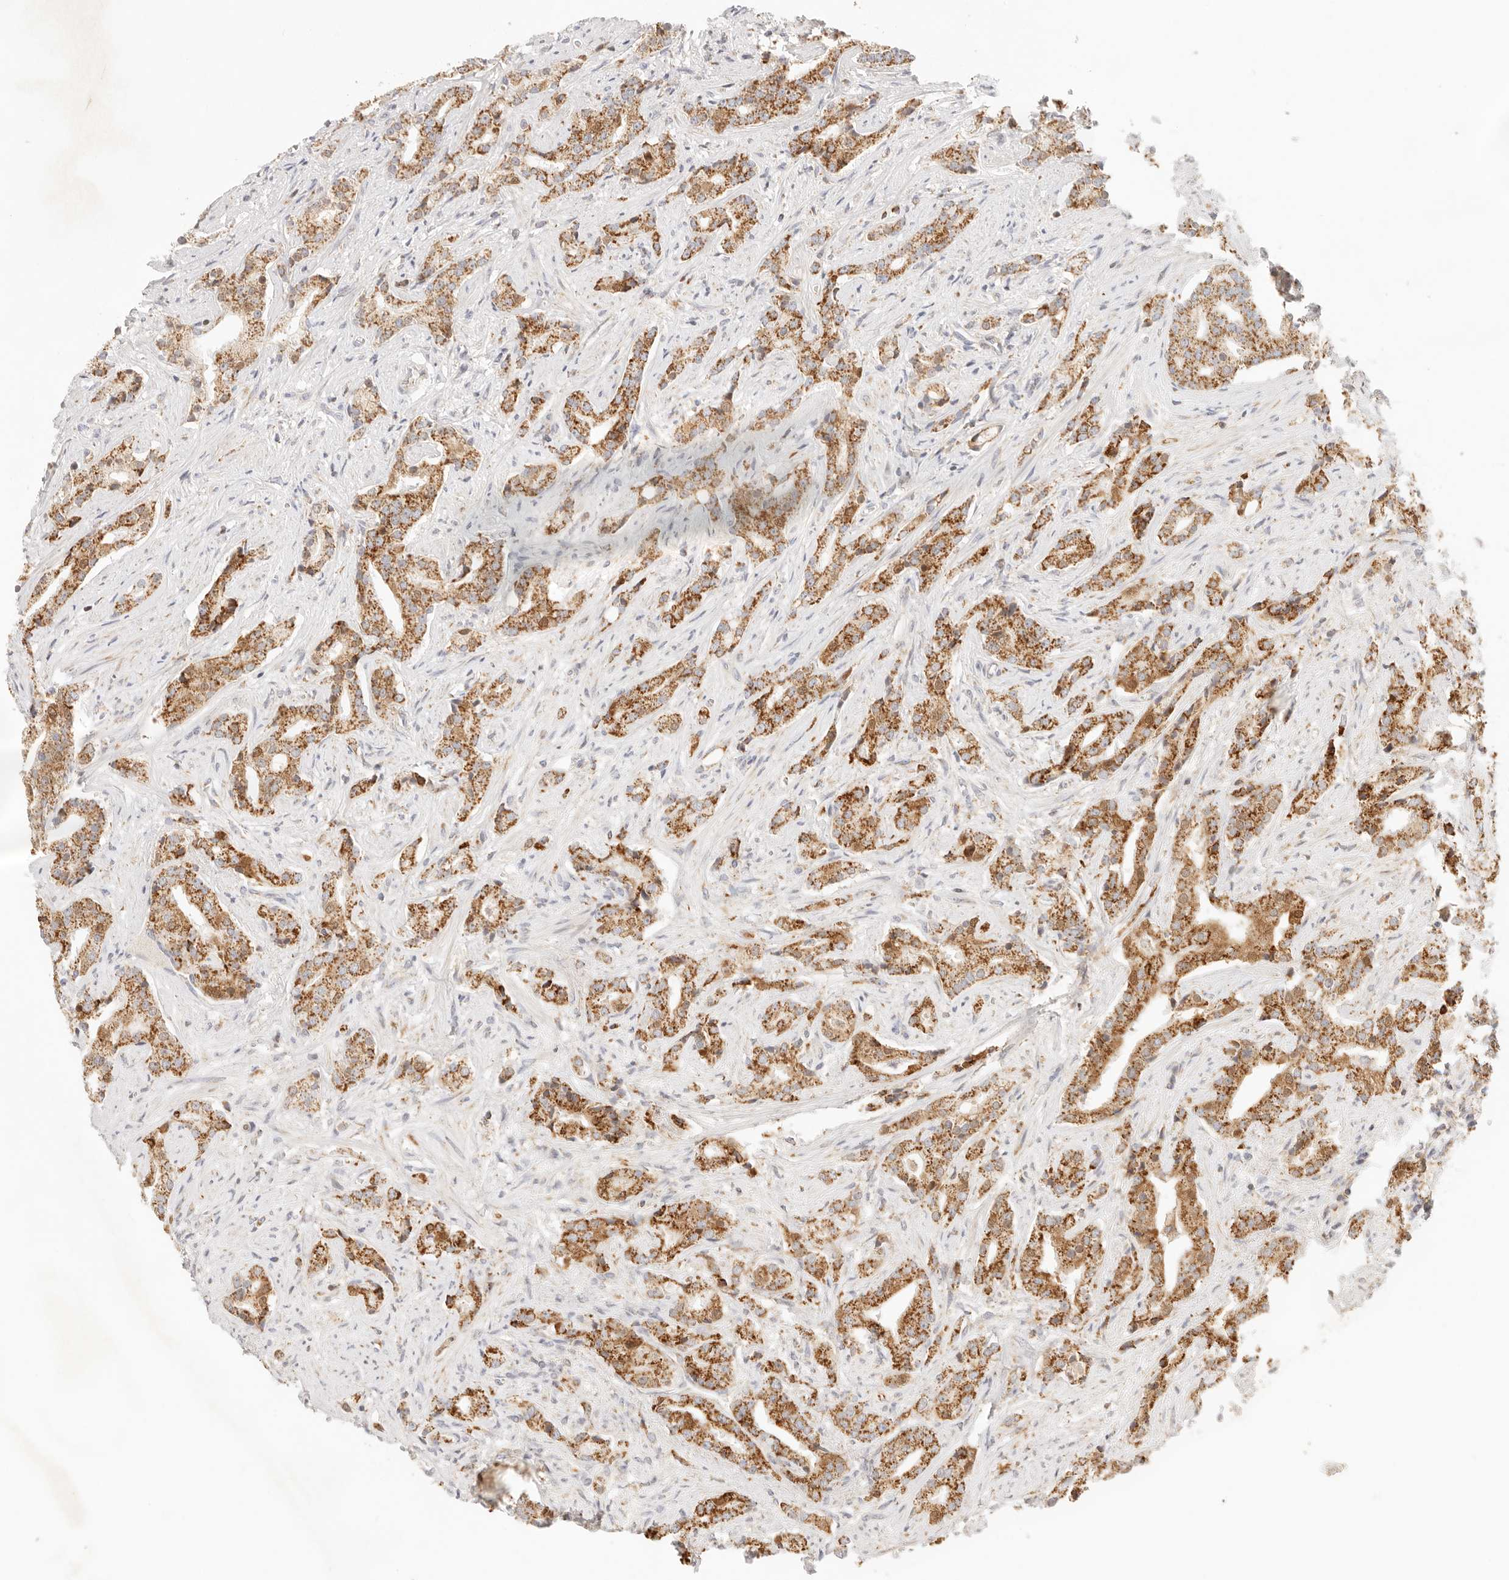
{"staining": {"intensity": "strong", "quantity": ">75%", "location": "cytoplasmic/membranous"}, "tissue": "prostate cancer", "cell_type": "Tumor cells", "image_type": "cancer", "snomed": [{"axis": "morphology", "description": "Adenocarcinoma, Low grade"}, {"axis": "topography", "description": "Prostate"}], "caption": "Low-grade adenocarcinoma (prostate) tissue displays strong cytoplasmic/membranous positivity in approximately >75% of tumor cells, visualized by immunohistochemistry.", "gene": "COA6", "patient": {"sex": "male", "age": 67}}